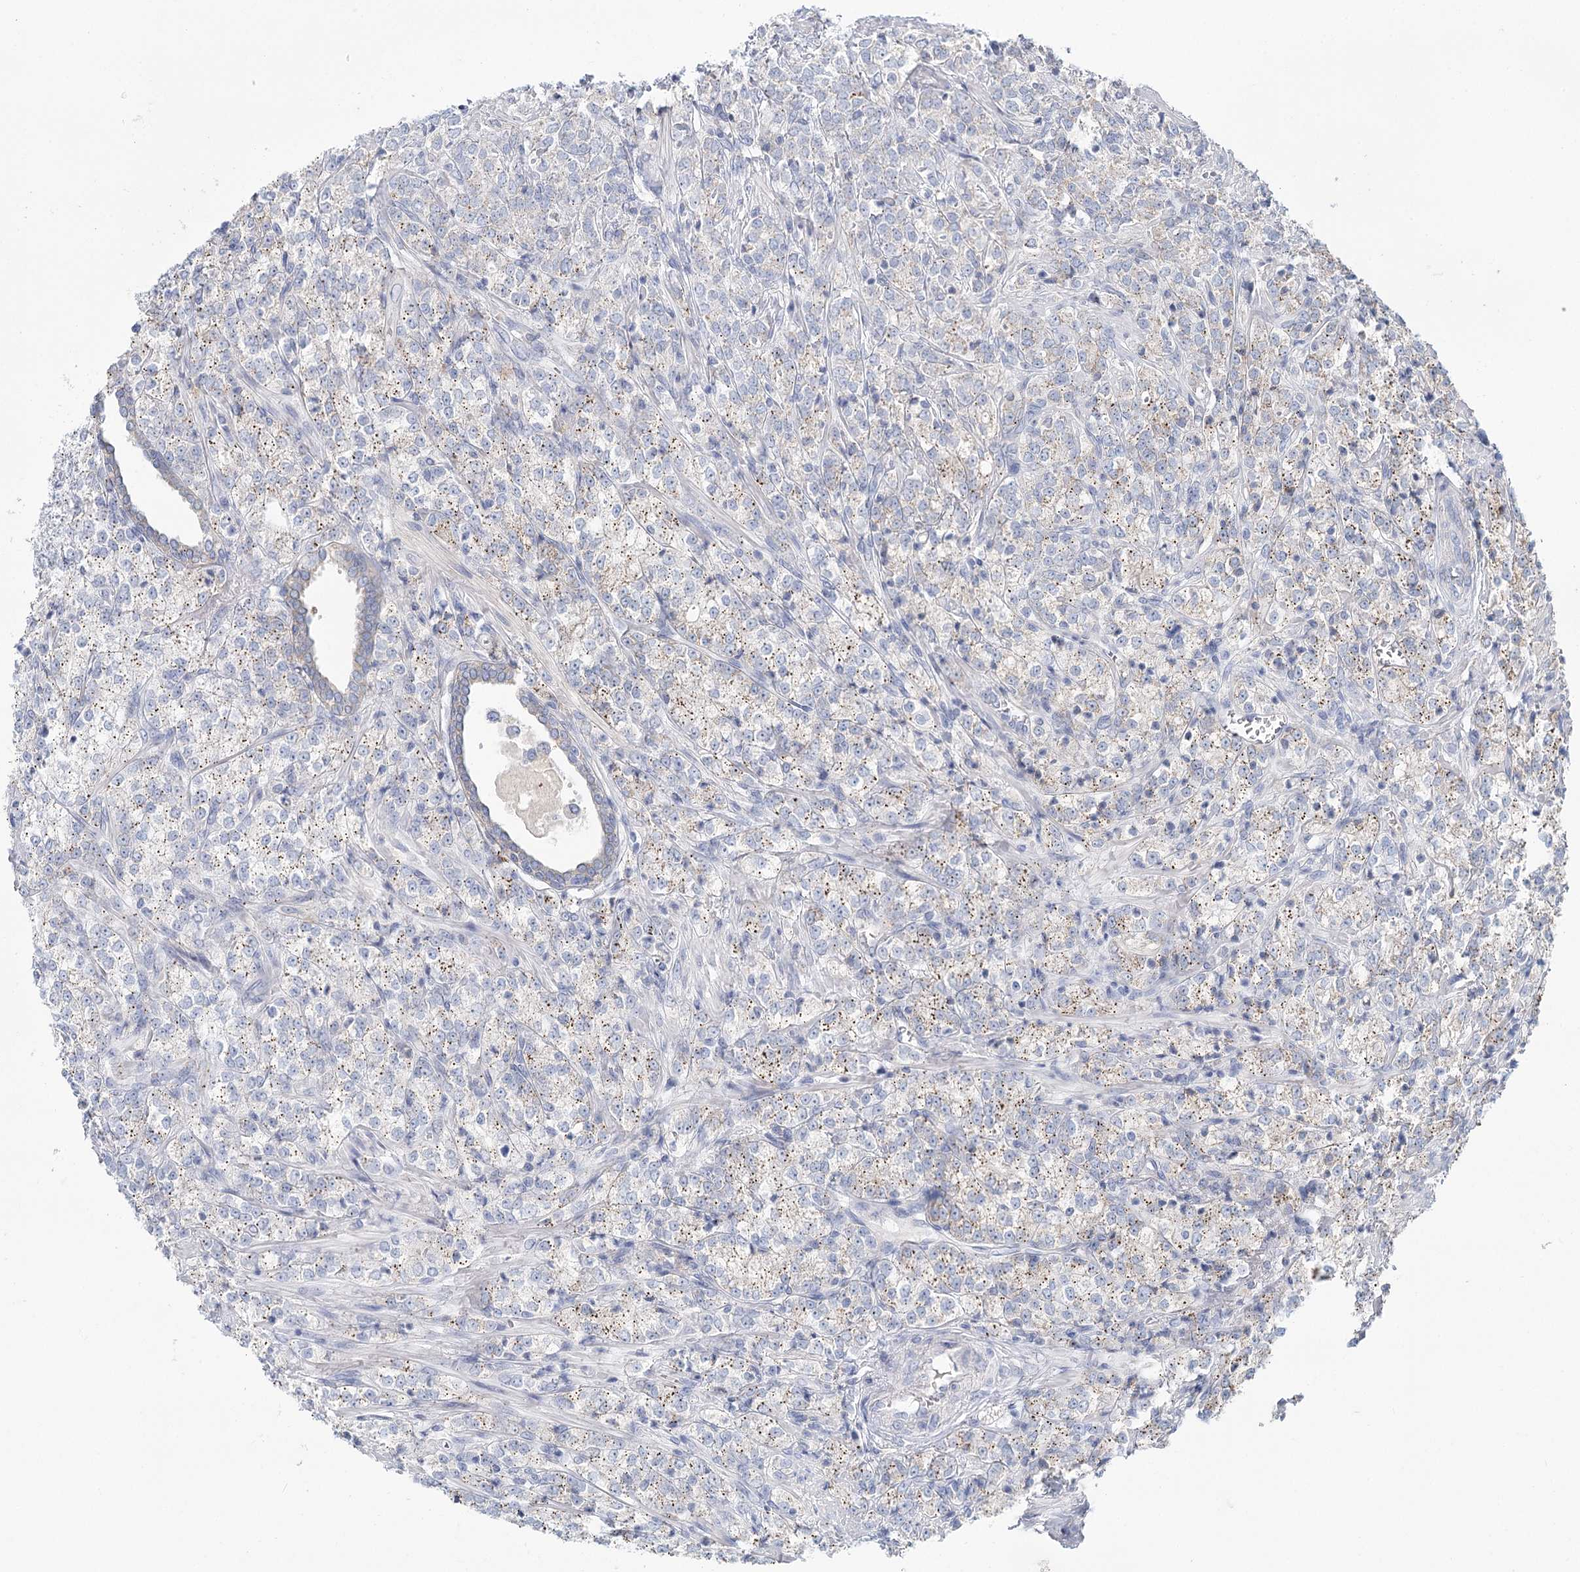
{"staining": {"intensity": "moderate", "quantity": "25%-75%", "location": "cytoplasmic/membranous"}, "tissue": "prostate cancer", "cell_type": "Tumor cells", "image_type": "cancer", "snomed": [{"axis": "morphology", "description": "Adenocarcinoma, High grade"}, {"axis": "topography", "description": "Prostate"}], "caption": "This photomicrograph reveals prostate high-grade adenocarcinoma stained with immunohistochemistry to label a protein in brown. The cytoplasmic/membranous of tumor cells show moderate positivity for the protein. Nuclei are counter-stained blue.", "gene": "ARHGAP44", "patient": {"sex": "male", "age": 69}}